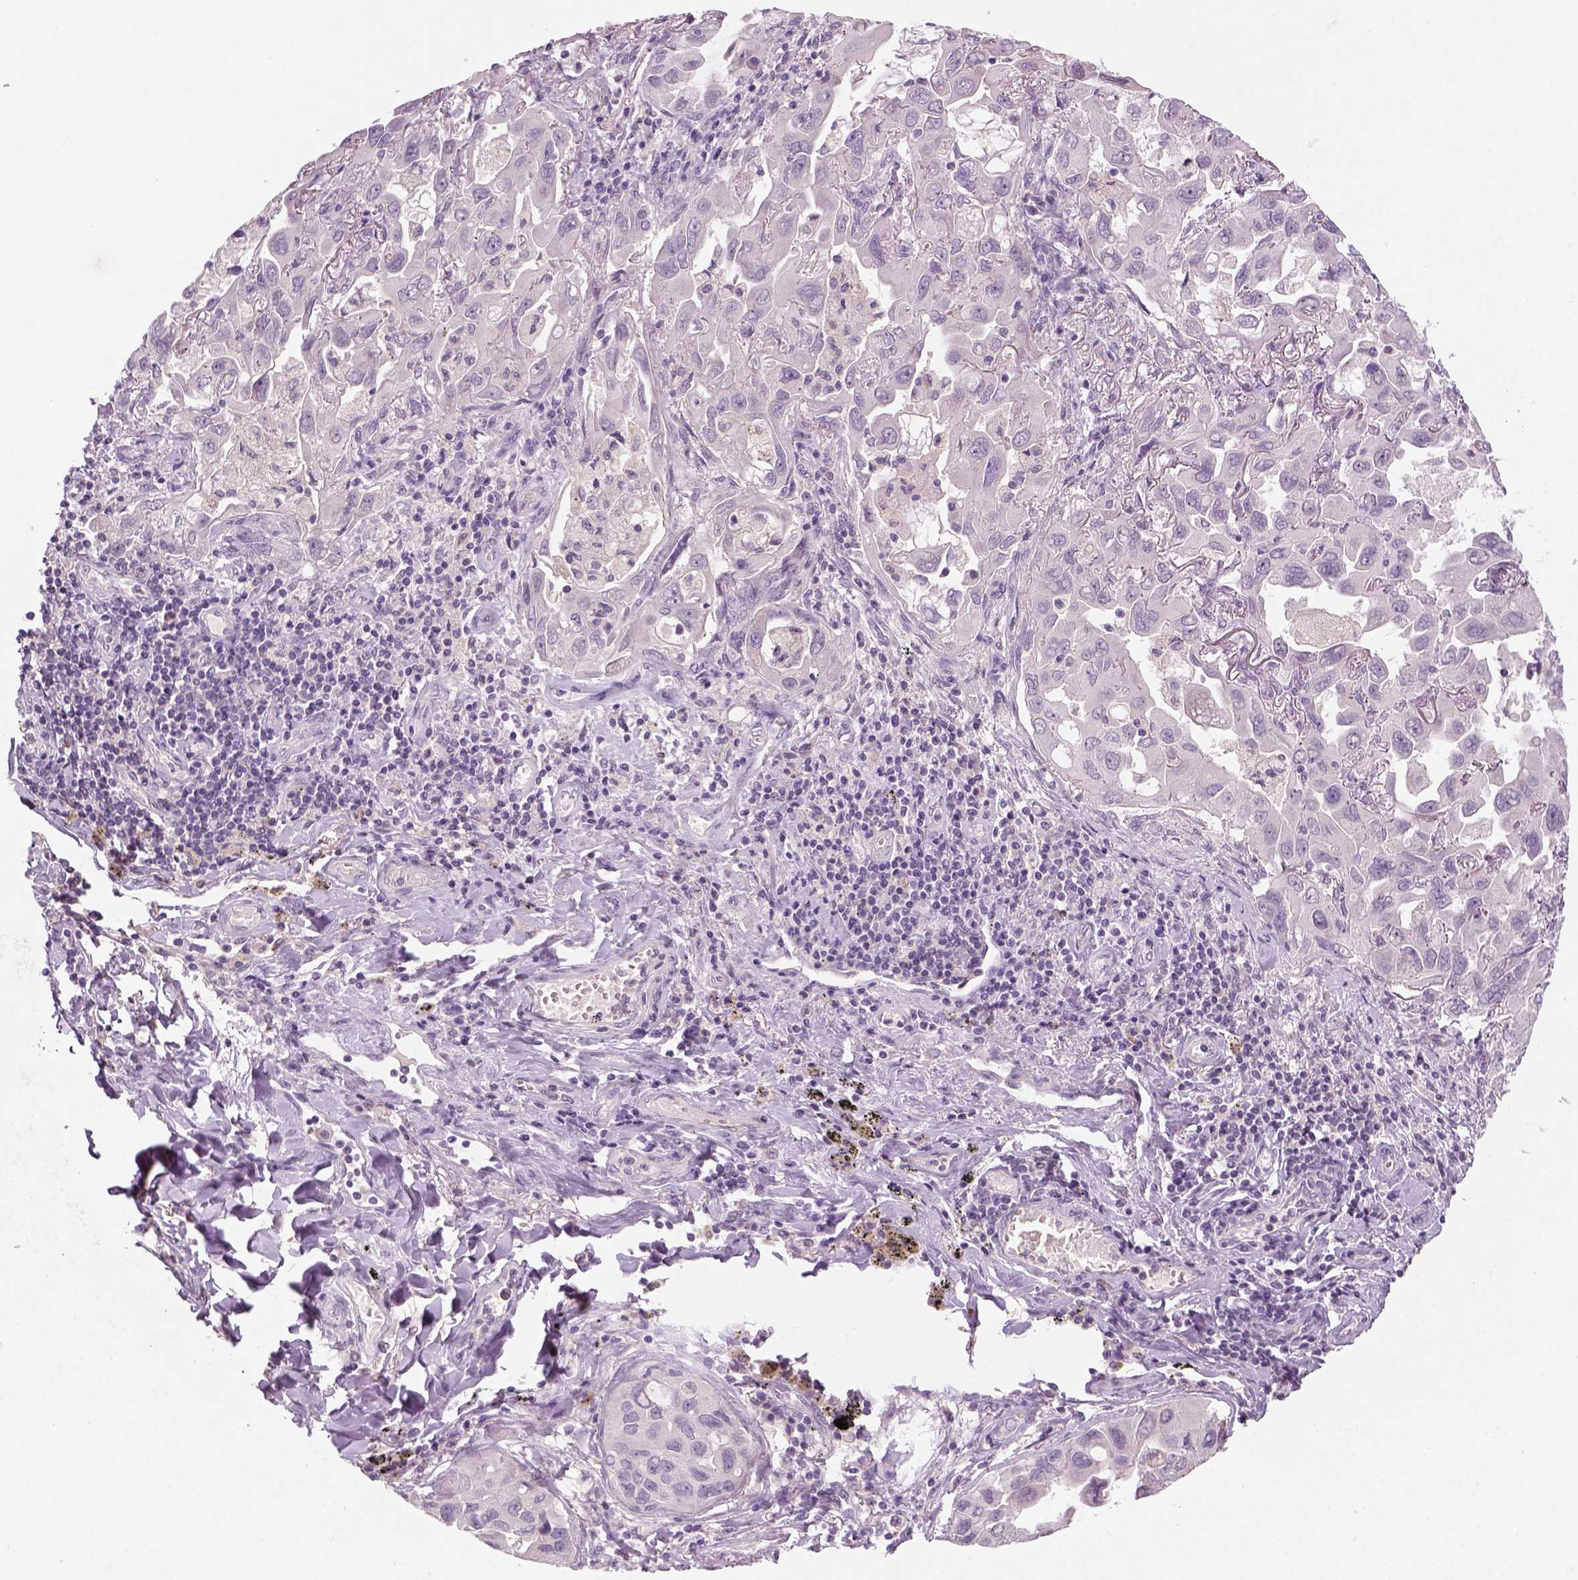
{"staining": {"intensity": "negative", "quantity": "none", "location": "none"}, "tissue": "lung cancer", "cell_type": "Tumor cells", "image_type": "cancer", "snomed": [{"axis": "morphology", "description": "Adenocarcinoma, NOS"}, {"axis": "topography", "description": "Lung"}], "caption": "Tumor cells show no significant staining in lung cancer (adenocarcinoma).", "gene": "GFI1B", "patient": {"sex": "male", "age": 64}}